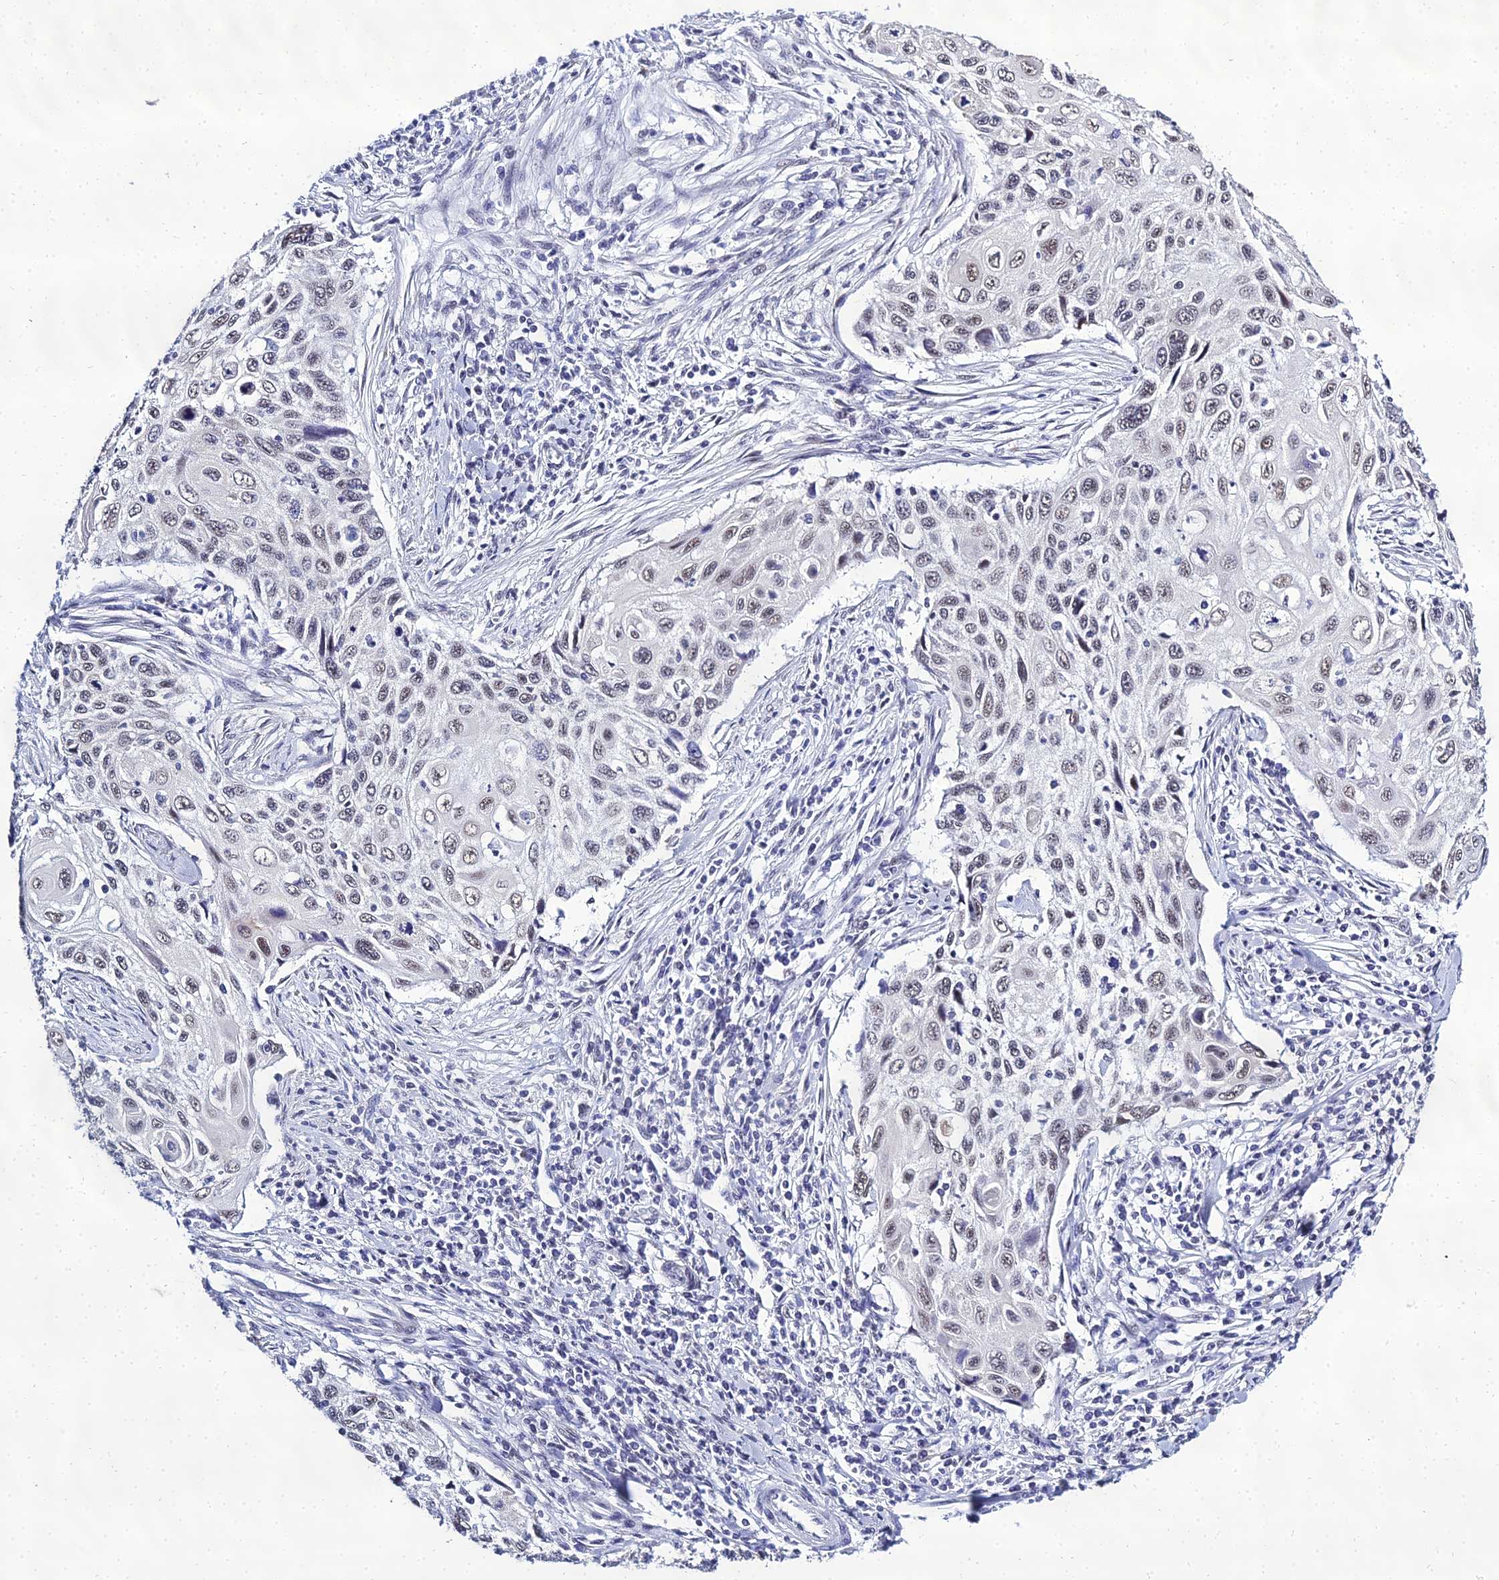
{"staining": {"intensity": "weak", "quantity": "25%-75%", "location": "nuclear"}, "tissue": "cervical cancer", "cell_type": "Tumor cells", "image_type": "cancer", "snomed": [{"axis": "morphology", "description": "Squamous cell carcinoma, NOS"}, {"axis": "topography", "description": "Cervix"}], "caption": "Tumor cells reveal low levels of weak nuclear positivity in about 25%-75% of cells in human cervical cancer.", "gene": "PPP4R2", "patient": {"sex": "female", "age": 70}}